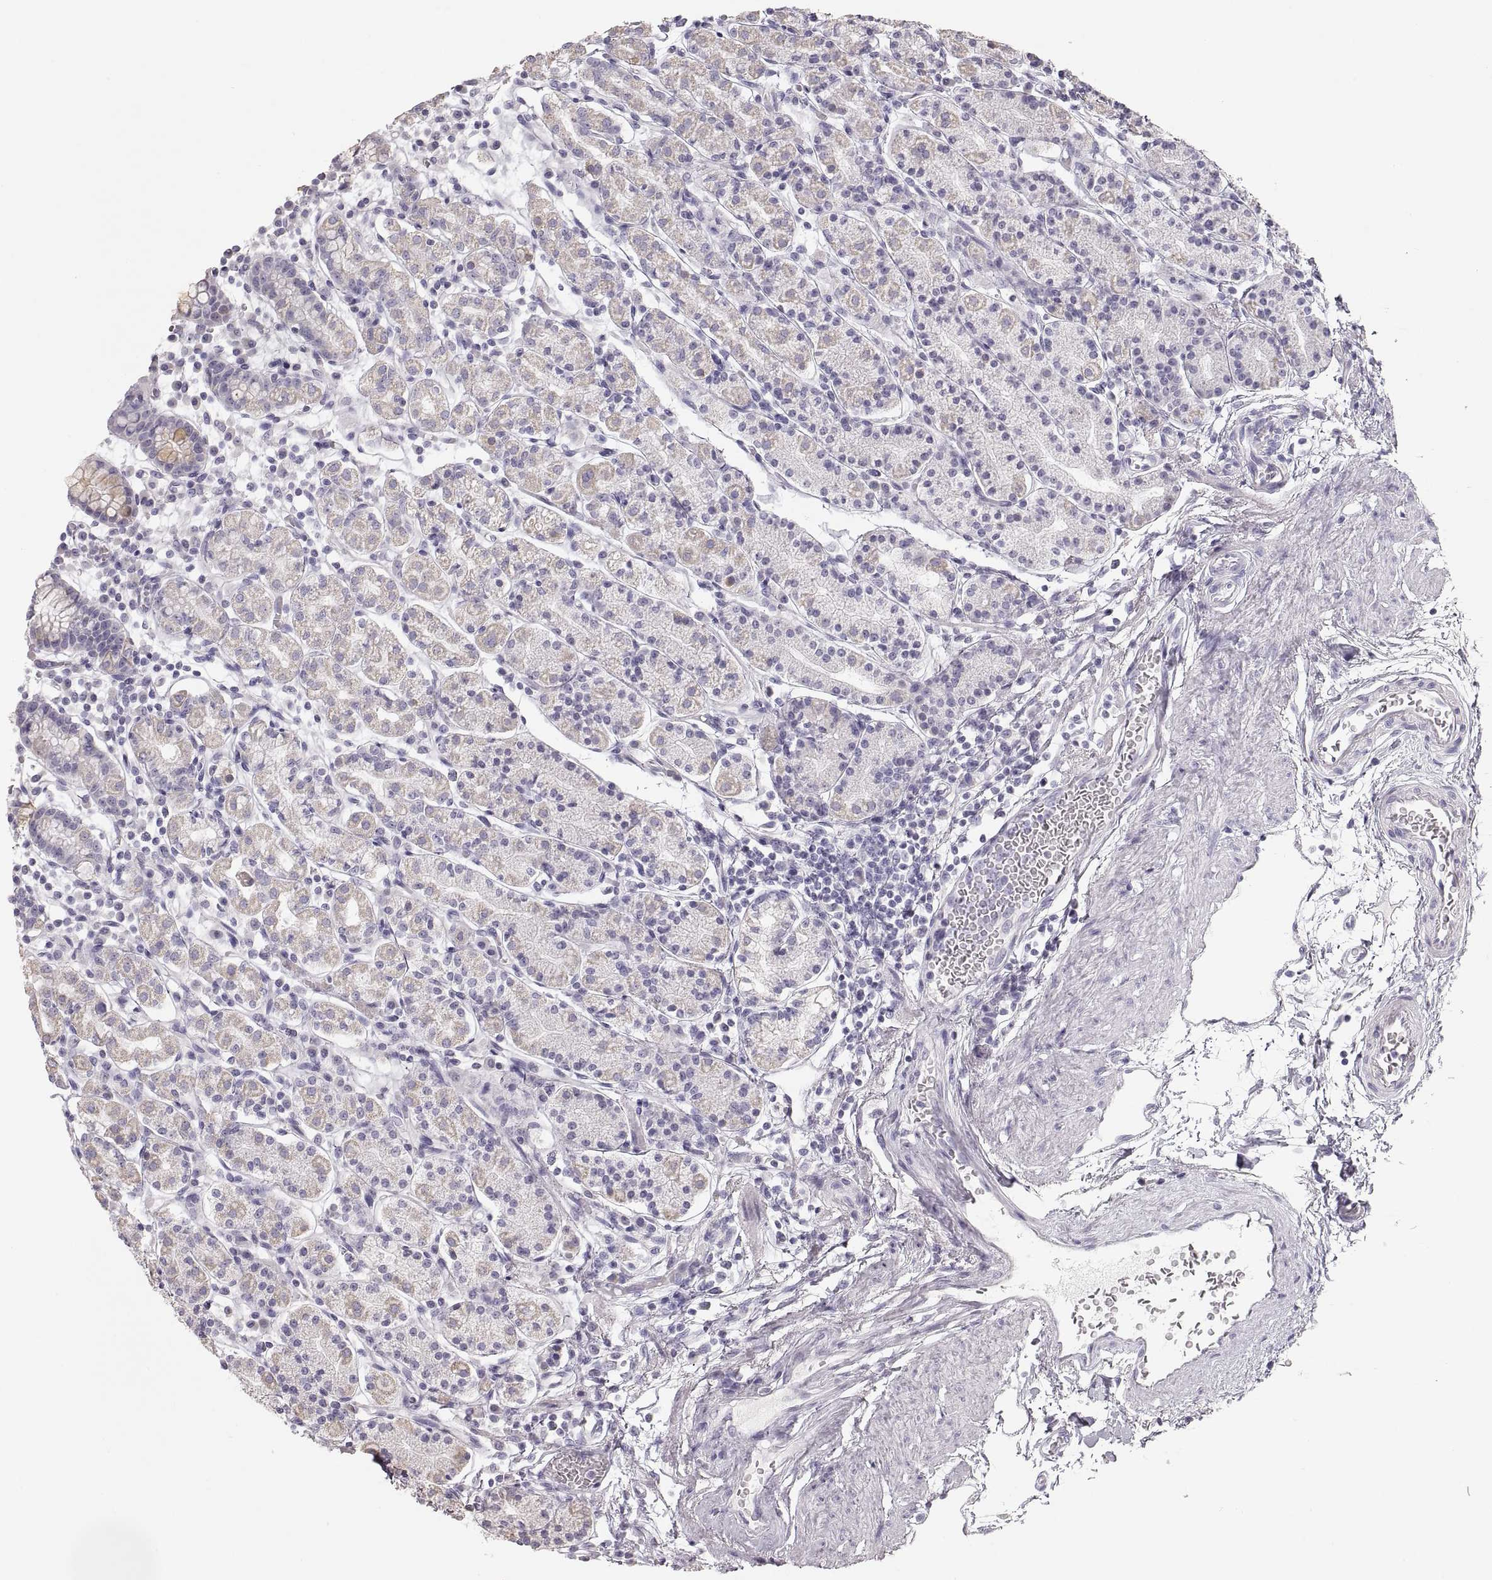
{"staining": {"intensity": "negative", "quantity": "none", "location": "none"}, "tissue": "stomach", "cell_type": "Glandular cells", "image_type": "normal", "snomed": [{"axis": "morphology", "description": "Normal tissue, NOS"}, {"axis": "topography", "description": "Stomach, upper"}, {"axis": "topography", "description": "Stomach"}], "caption": "An image of stomach stained for a protein shows no brown staining in glandular cells. (Immunohistochemistry (ihc), brightfield microscopy, high magnification).", "gene": "ZP3", "patient": {"sex": "male", "age": 62}}